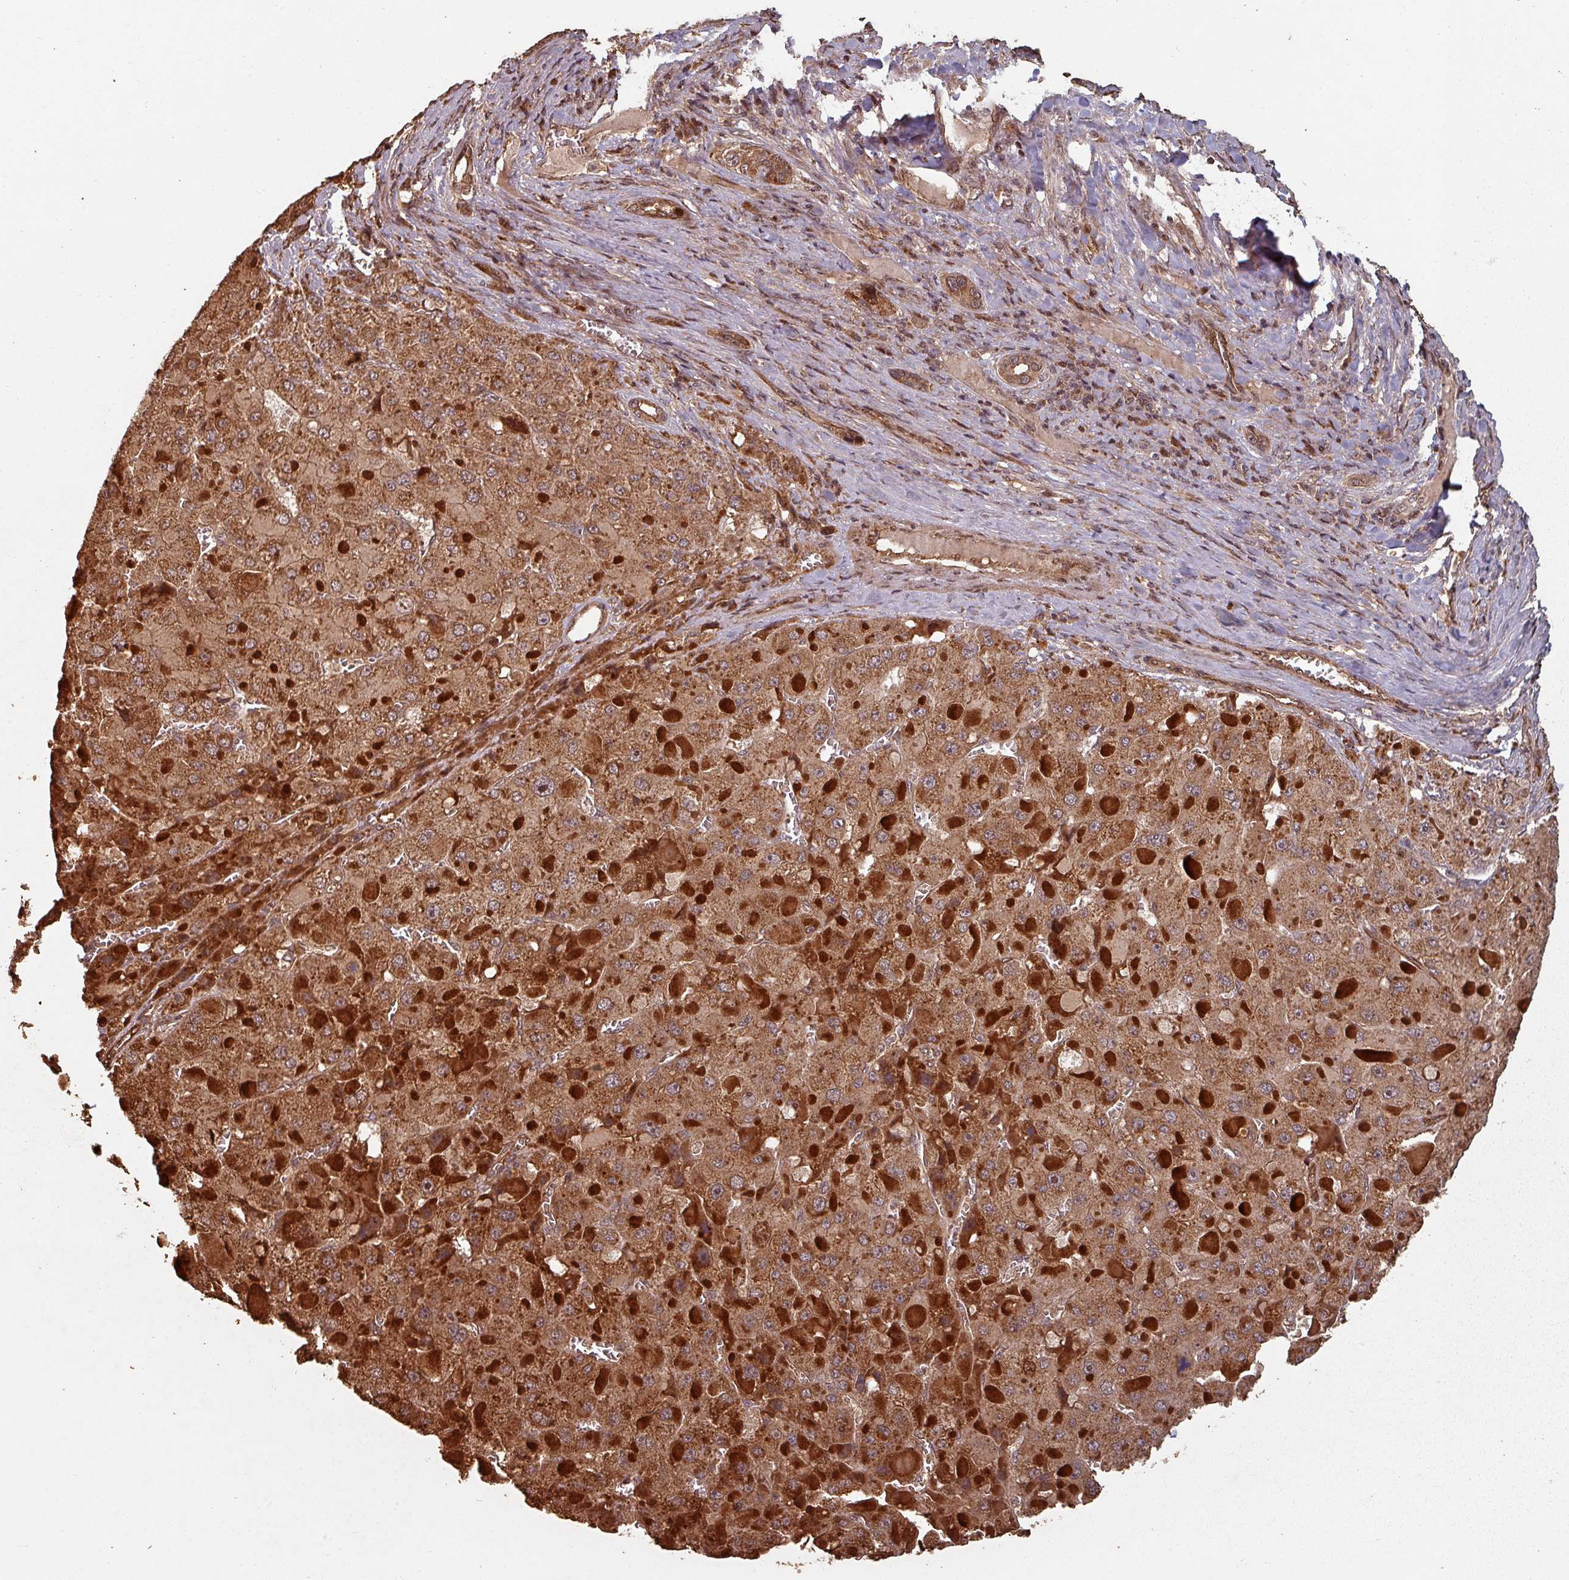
{"staining": {"intensity": "strong", "quantity": ">75%", "location": "cytoplasmic/membranous"}, "tissue": "liver cancer", "cell_type": "Tumor cells", "image_type": "cancer", "snomed": [{"axis": "morphology", "description": "Carcinoma, Hepatocellular, NOS"}, {"axis": "topography", "description": "Liver"}], "caption": "Hepatocellular carcinoma (liver) stained with a protein marker reveals strong staining in tumor cells.", "gene": "EID1", "patient": {"sex": "female", "age": 73}}